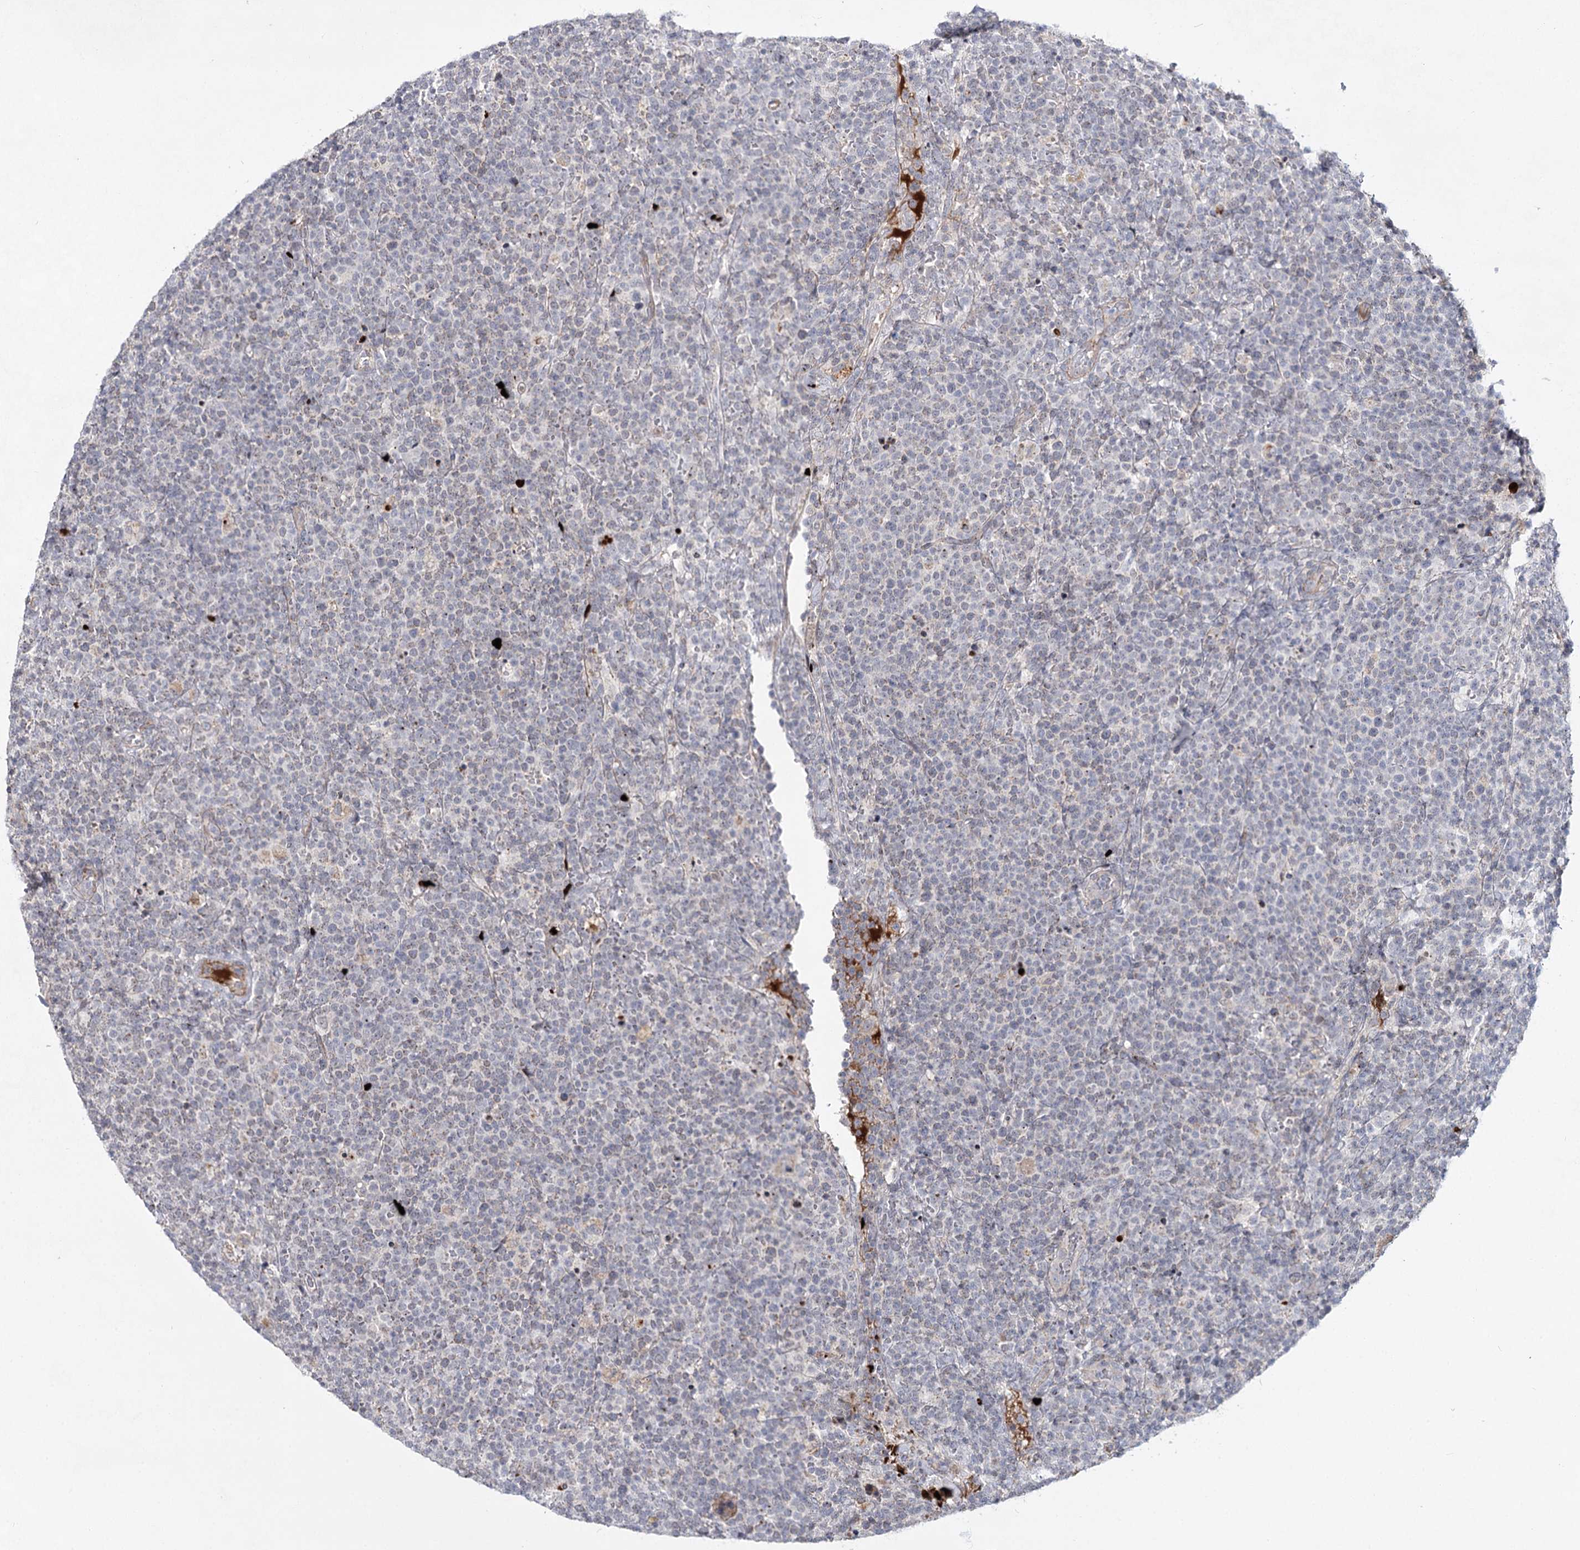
{"staining": {"intensity": "negative", "quantity": "none", "location": "none"}, "tissue": "lymphoma", "cell_type": "Tumor cells", "image_type": "cancer", "snomed": [{"axis": "morphology", "description": "Malignant lymphoma, non-Hodgkin's type, High grade"}, {"axis": "topography", "description": "Lymph node"}], "caption": "This is an IHC histopathology image of malignant lymphoma, non-Hodgkin's type (high-grade). There is no expression in tumor cells.", "gene": "ATL2", "patient": {"sex": "male", "age": 61}}